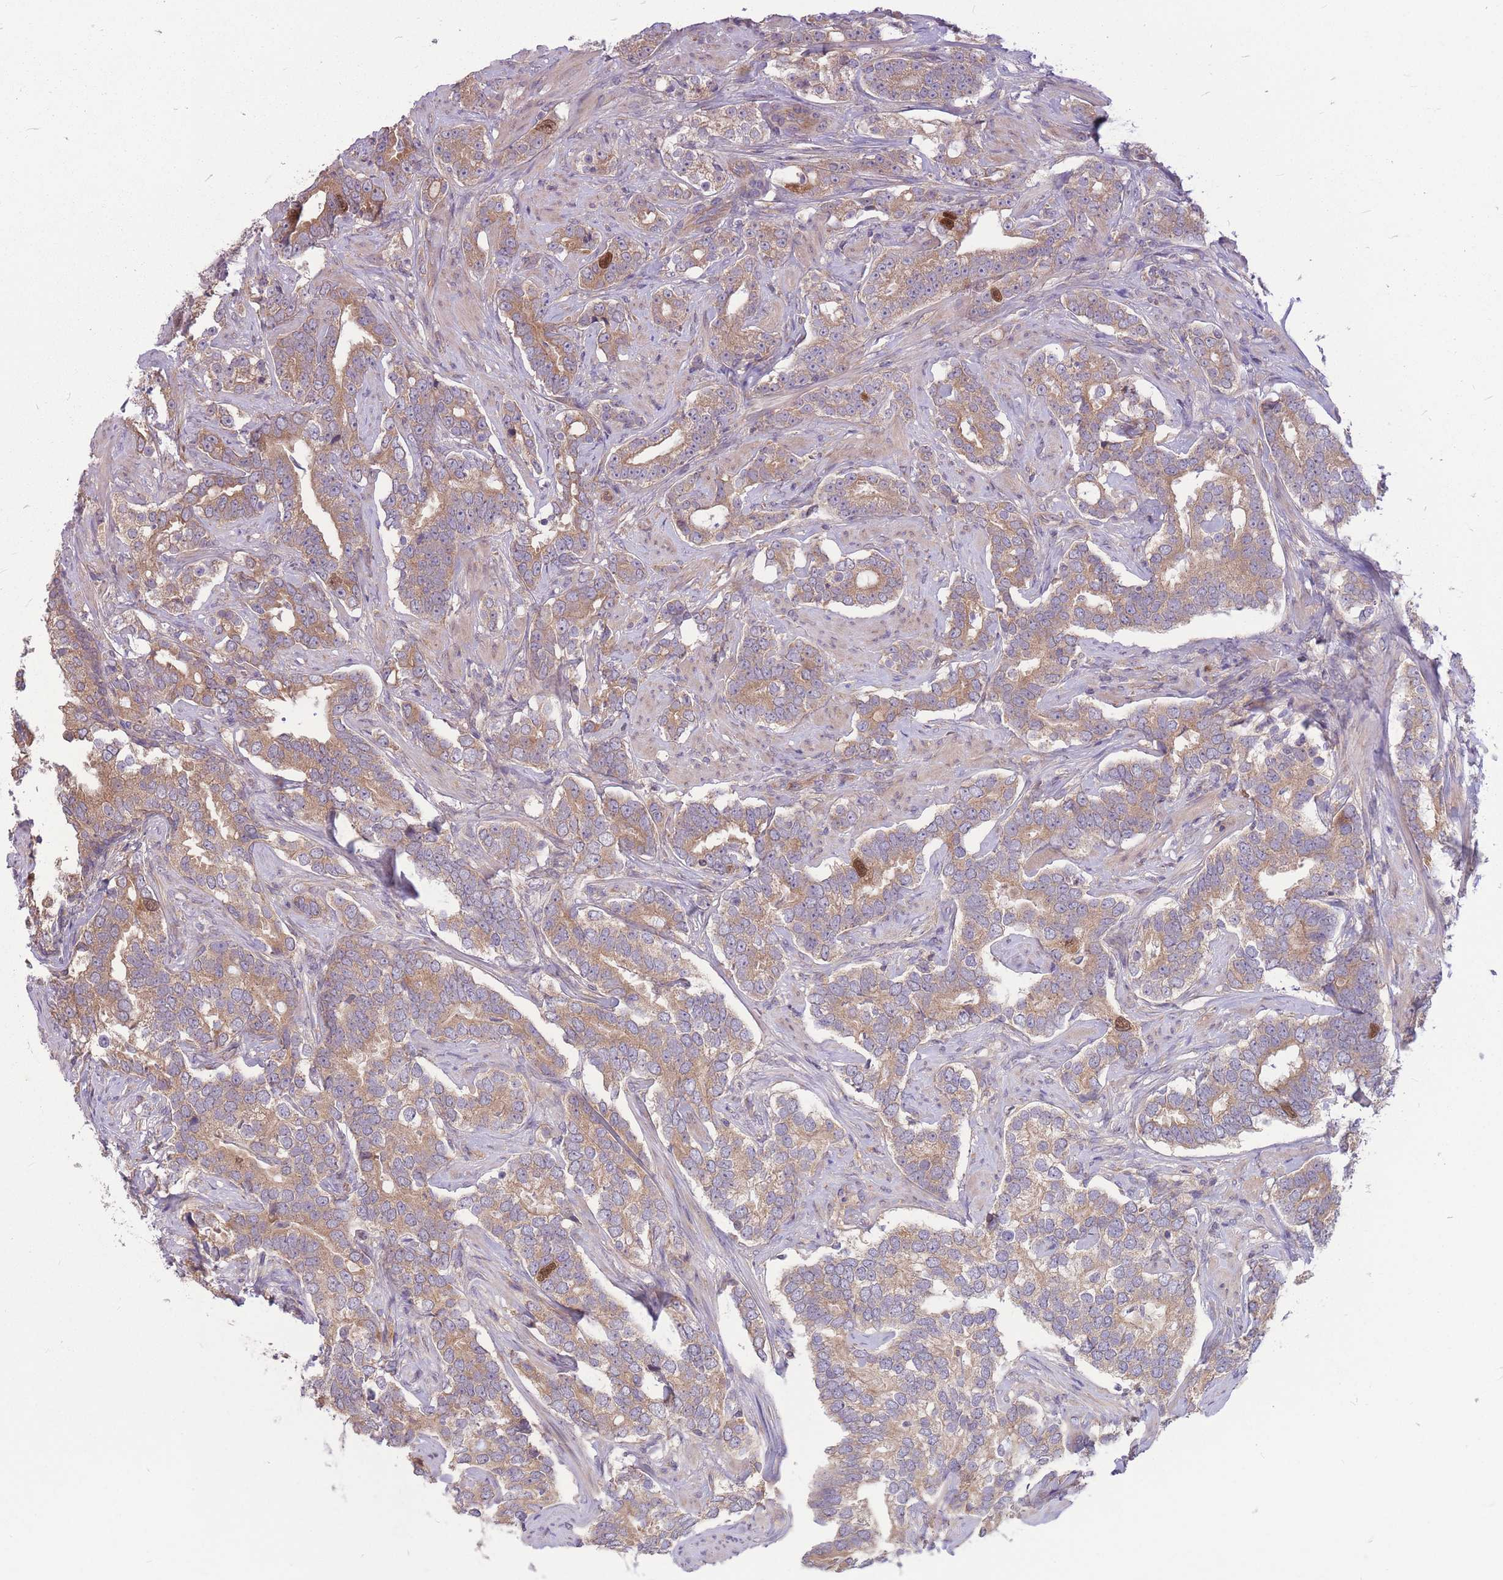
{"staining": {"intensity": "moderate", "quantity": ">75%", "location": "cytoplasmic/membranous"}, "tissue": "prostate cancer", "cell_type": "Tumor cells", "image_type": "cancer", "snomed": [{"axis": "morphology", "description": "Adenocarcinoma, High grade"}, {"axis": "topography", "description": "Prostate"}], "caption": "Immunohistochemistry (IHC) histopathology image of human prostate high-grade adenocarcinoma stained for a protein (brown), which demonstrates medium levels of moderate cytoplasmic/membranous positivity in about >75% of tumor cells.", "gene": "GMNN", "patient": {"sex": "male", "age": 64}}